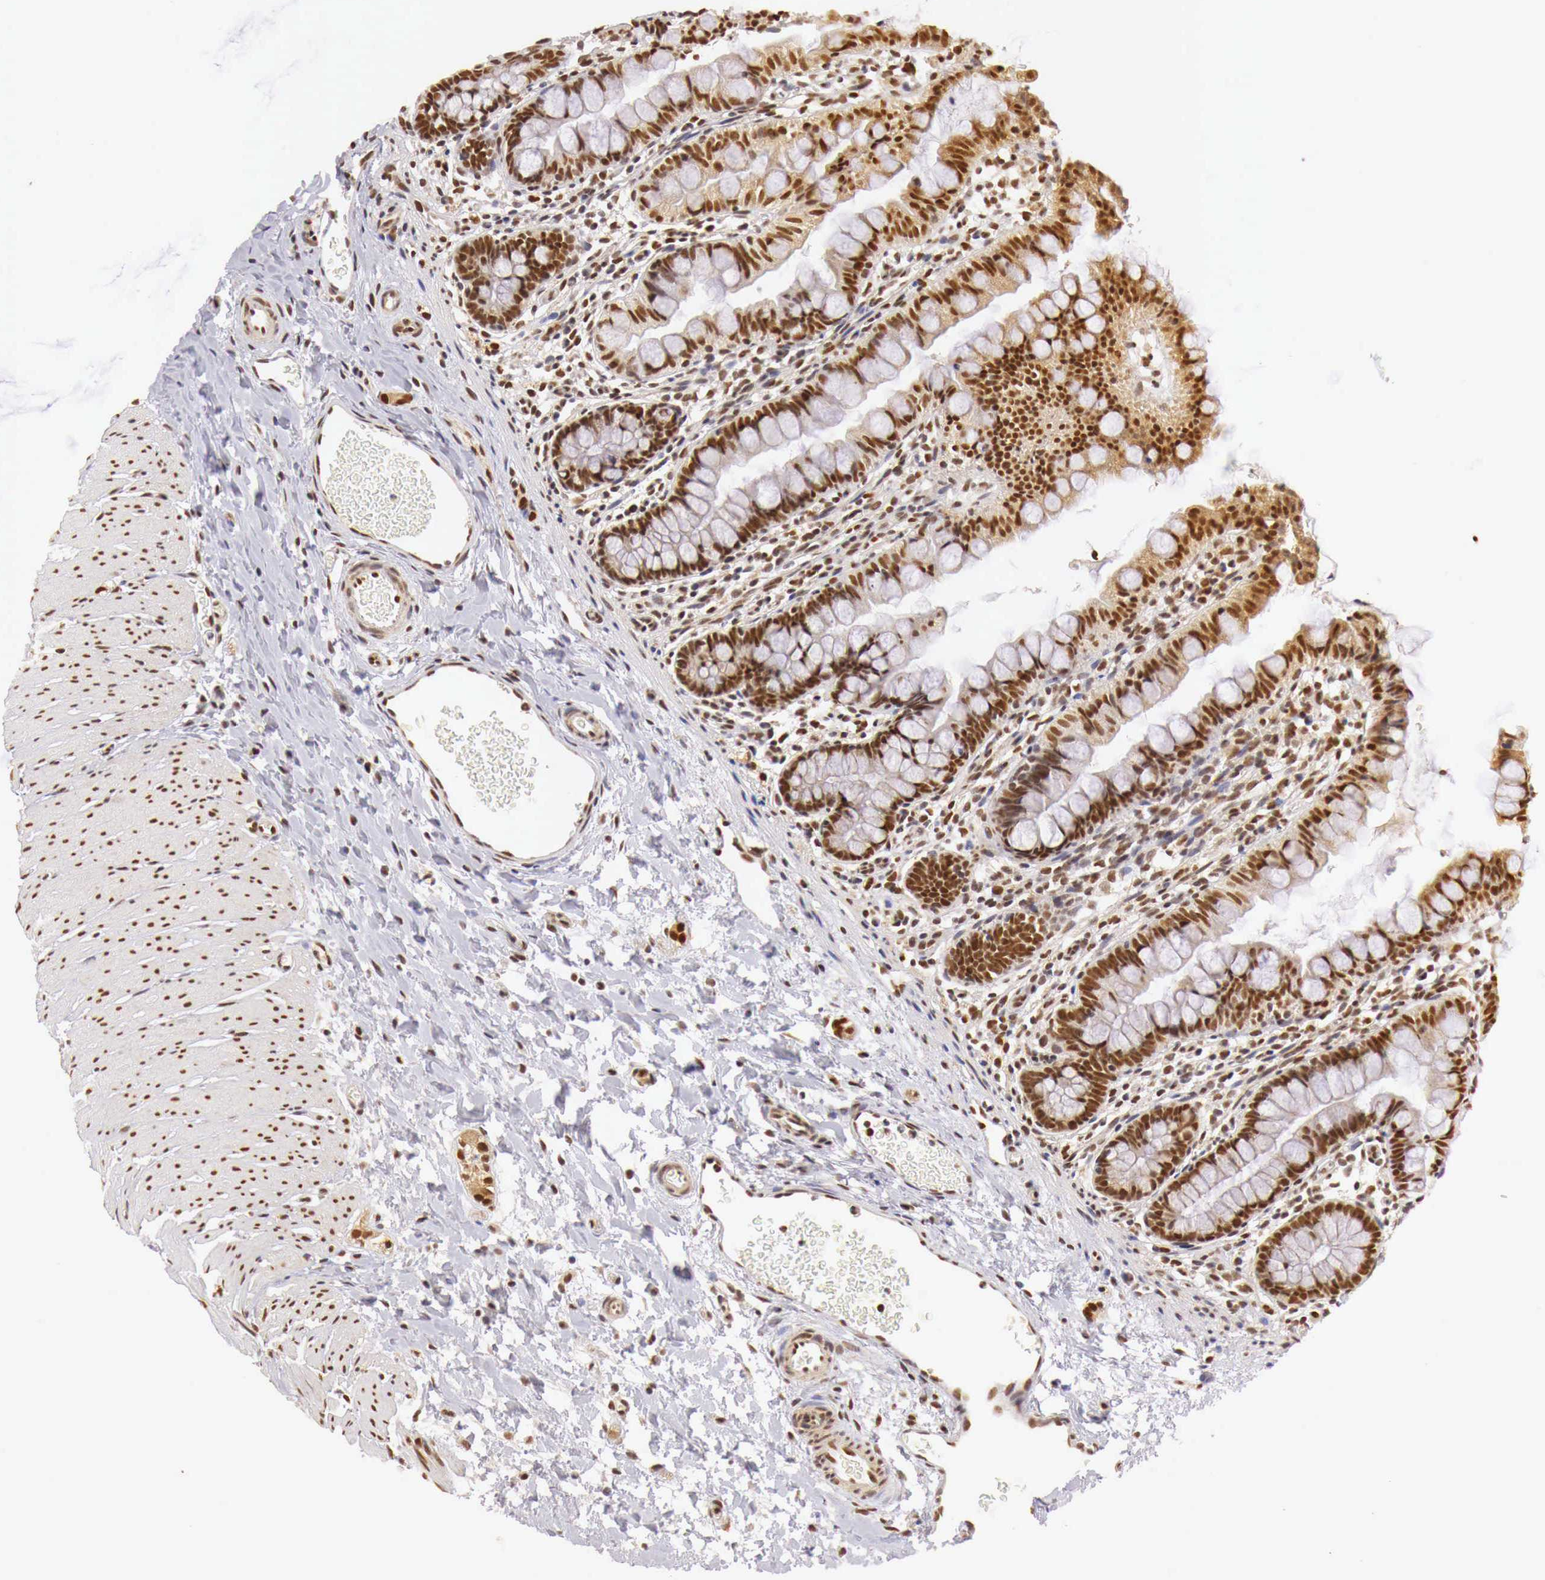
{"staining": {"intensity": "strong", "quantity": ">75%", "location": "cytoplasmic/membranous,nuclear"}, "tissue": "small intestine", "cell_type": "Glandular cells", "image_type": "normal", "snomed": [{"axis": "morphology", "description": "Normal tissue, NOS"}, {"axis": "topography", "description": "Small intestine"}], "caption": "A high-resolution image shows immunohistochemistry (IHC) staining of benign small intestine, which demonstrates strong cytoplasmic/membranous,nuclear staining in approximately >75% of glandular cells.", "gene": "GPKOW", "patient": {"sex": "male", "age": 1}}